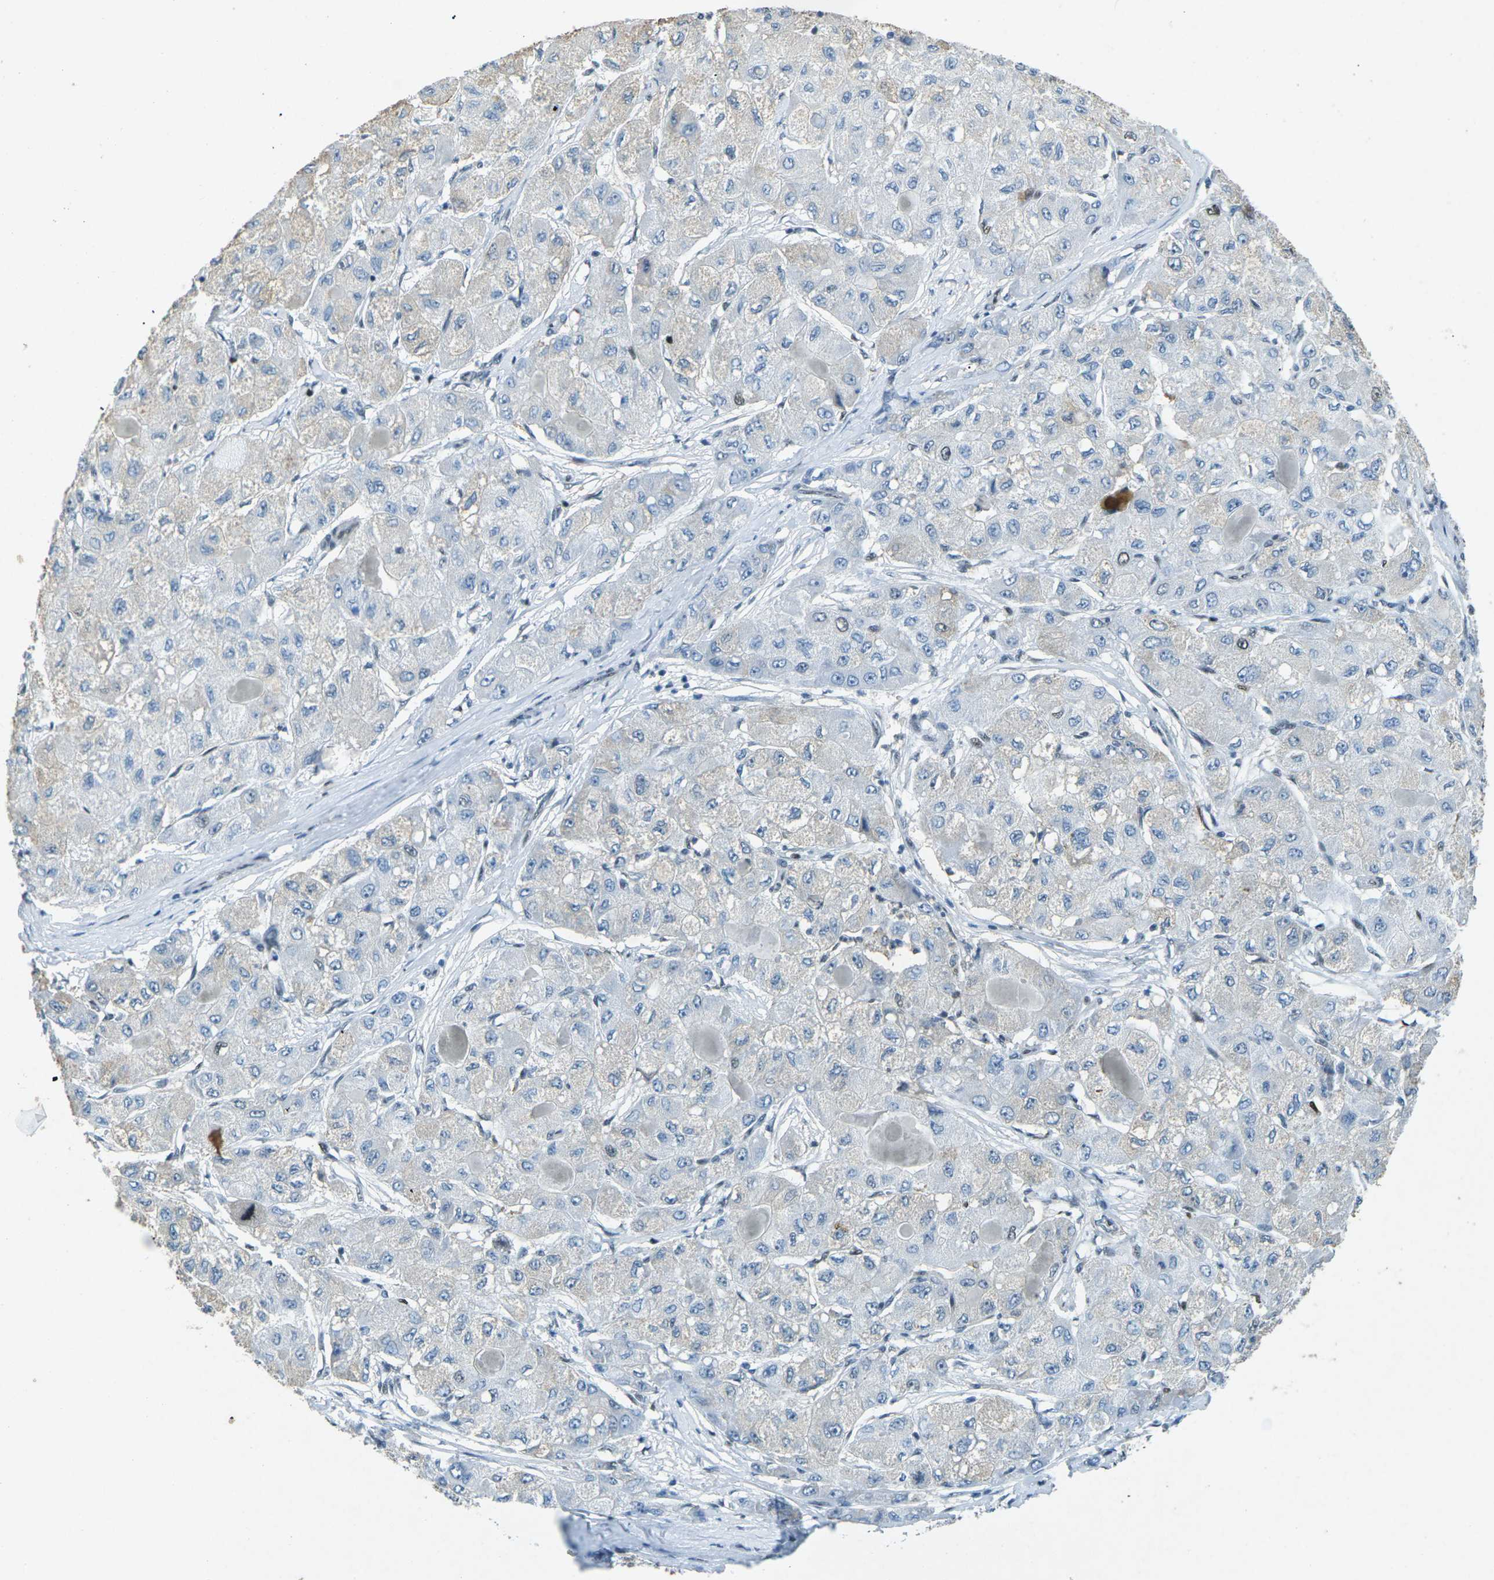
{"staining": {"intensity": "negative", "quantity": "none", "location": "none"}, "tissue": "liver cancer", "cell_type": "Tumor cells", "image_type": "cancer", "snomed": [{"axis": "morphology", "description": "Carcinoma, Hepatocellular, NOS"}, {"axis": "topography", "description": "Liver"}], "caption": "Liver cancer (hepatocellular carcinoma) stained for a protein using IHC displays no expression tumor cells.", "gene": "RB1", "patient": {"sex": "male", "age": 80}}